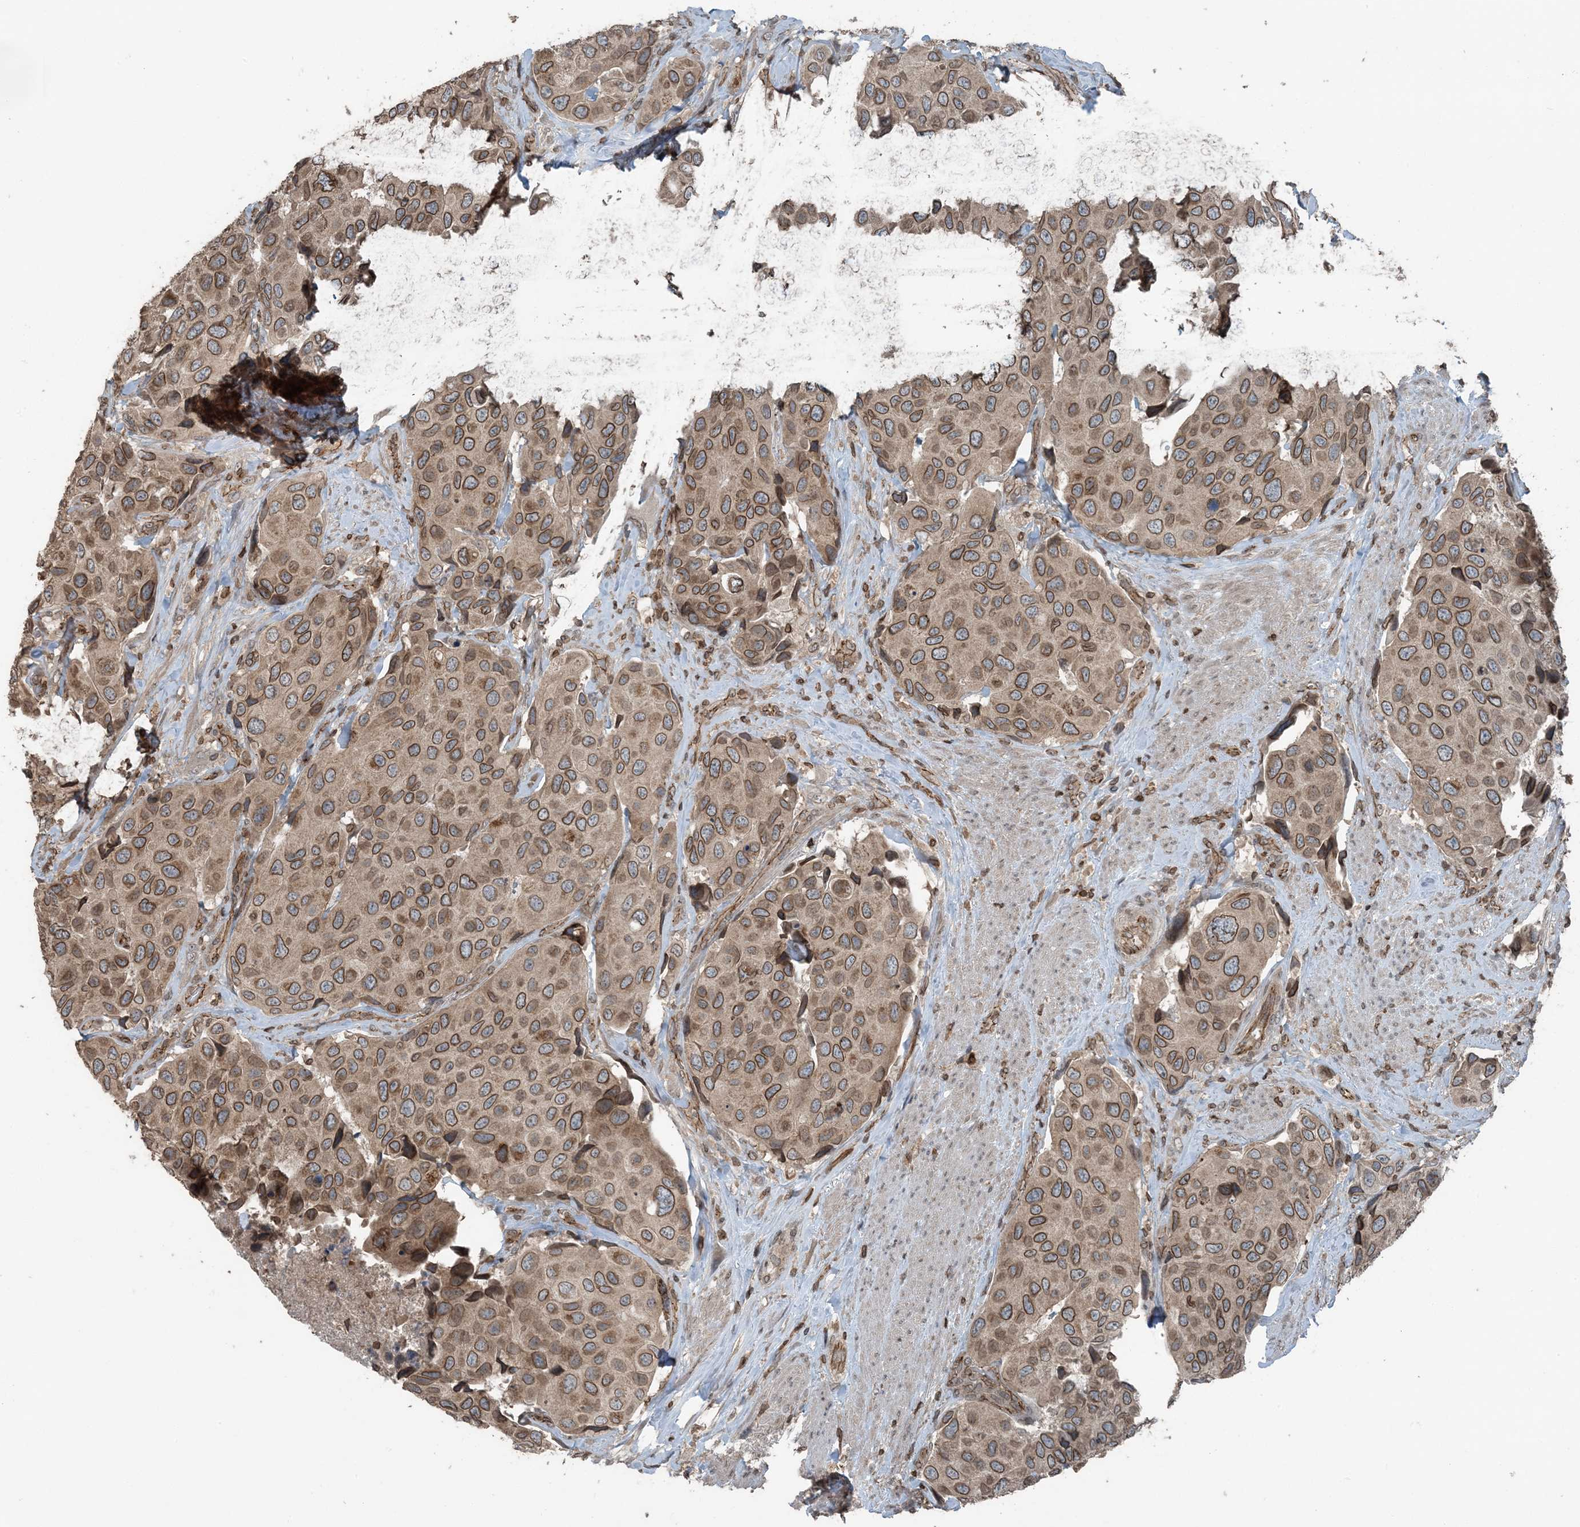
{"staining": {"intensity": "moderate", "quantity": ">75%", "location": "cytoplasmic/membranous,nuclear"}, "tissue": "urothelial cancer", "cell_type": "Tumor cells", "image_type": "cancer", "snomed": [{"axis": "morphology", "description": "Urothelial carcinoma, High grade"}, {"axis": "topography", "description": "Urinary bladder"}], "caption": "The histopathology image displays immunohistochemical staining of urothelial cancer. There is moderate cytoplasmic/membranous and nuclear staining is seen in approximately >75% of tumor cells. The staining was performed using DAB to visualize the protein expression in brown, while the nuclei were stained in blue with hematoxylin (Magnification: 20x).", "gene": "ZFAND2B", "patient": {"sex": "male", "age": 74}}